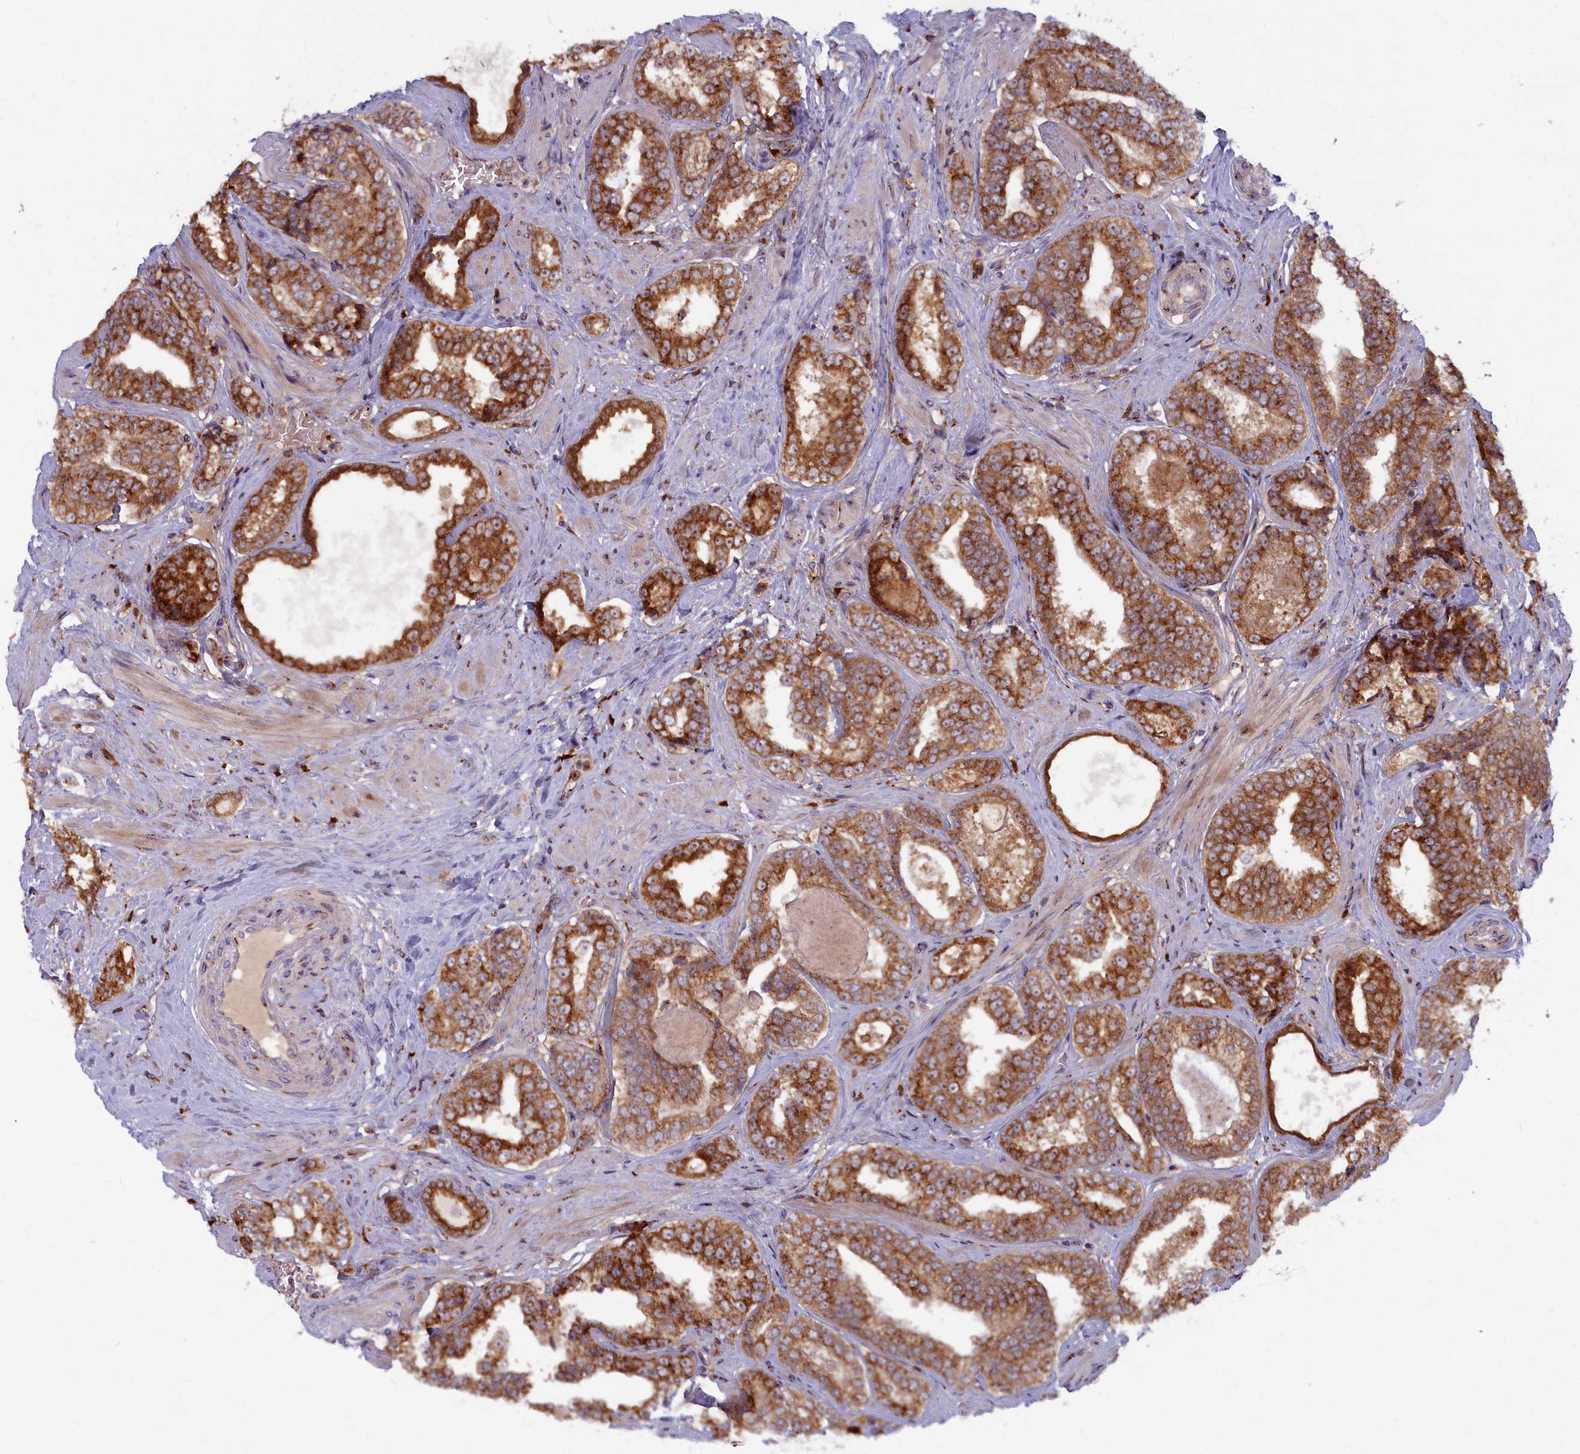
{"staining": {"intensity": "strong", "quantity": ">75%", "location": "cytoplasmic/membranous"}, "tissue": "prostate cancer", "cell_type": "Tumor cells", "image_type": "cancer", "snomed": [{"axis": "morphology", "description": "Adenocarcinoma, High grade"}, {"axis": "topography", "description": "Prostate"}], "caption": "About >75% of tumor cells in prostate cancer (high-grade adenocarcinoma) exhibit strong cytoplasmic/membranous protein staining as visualized by brown immunohistochemical staining.", "gene": "BLVRB", "patient": {"sex": "male", "age": 67}}